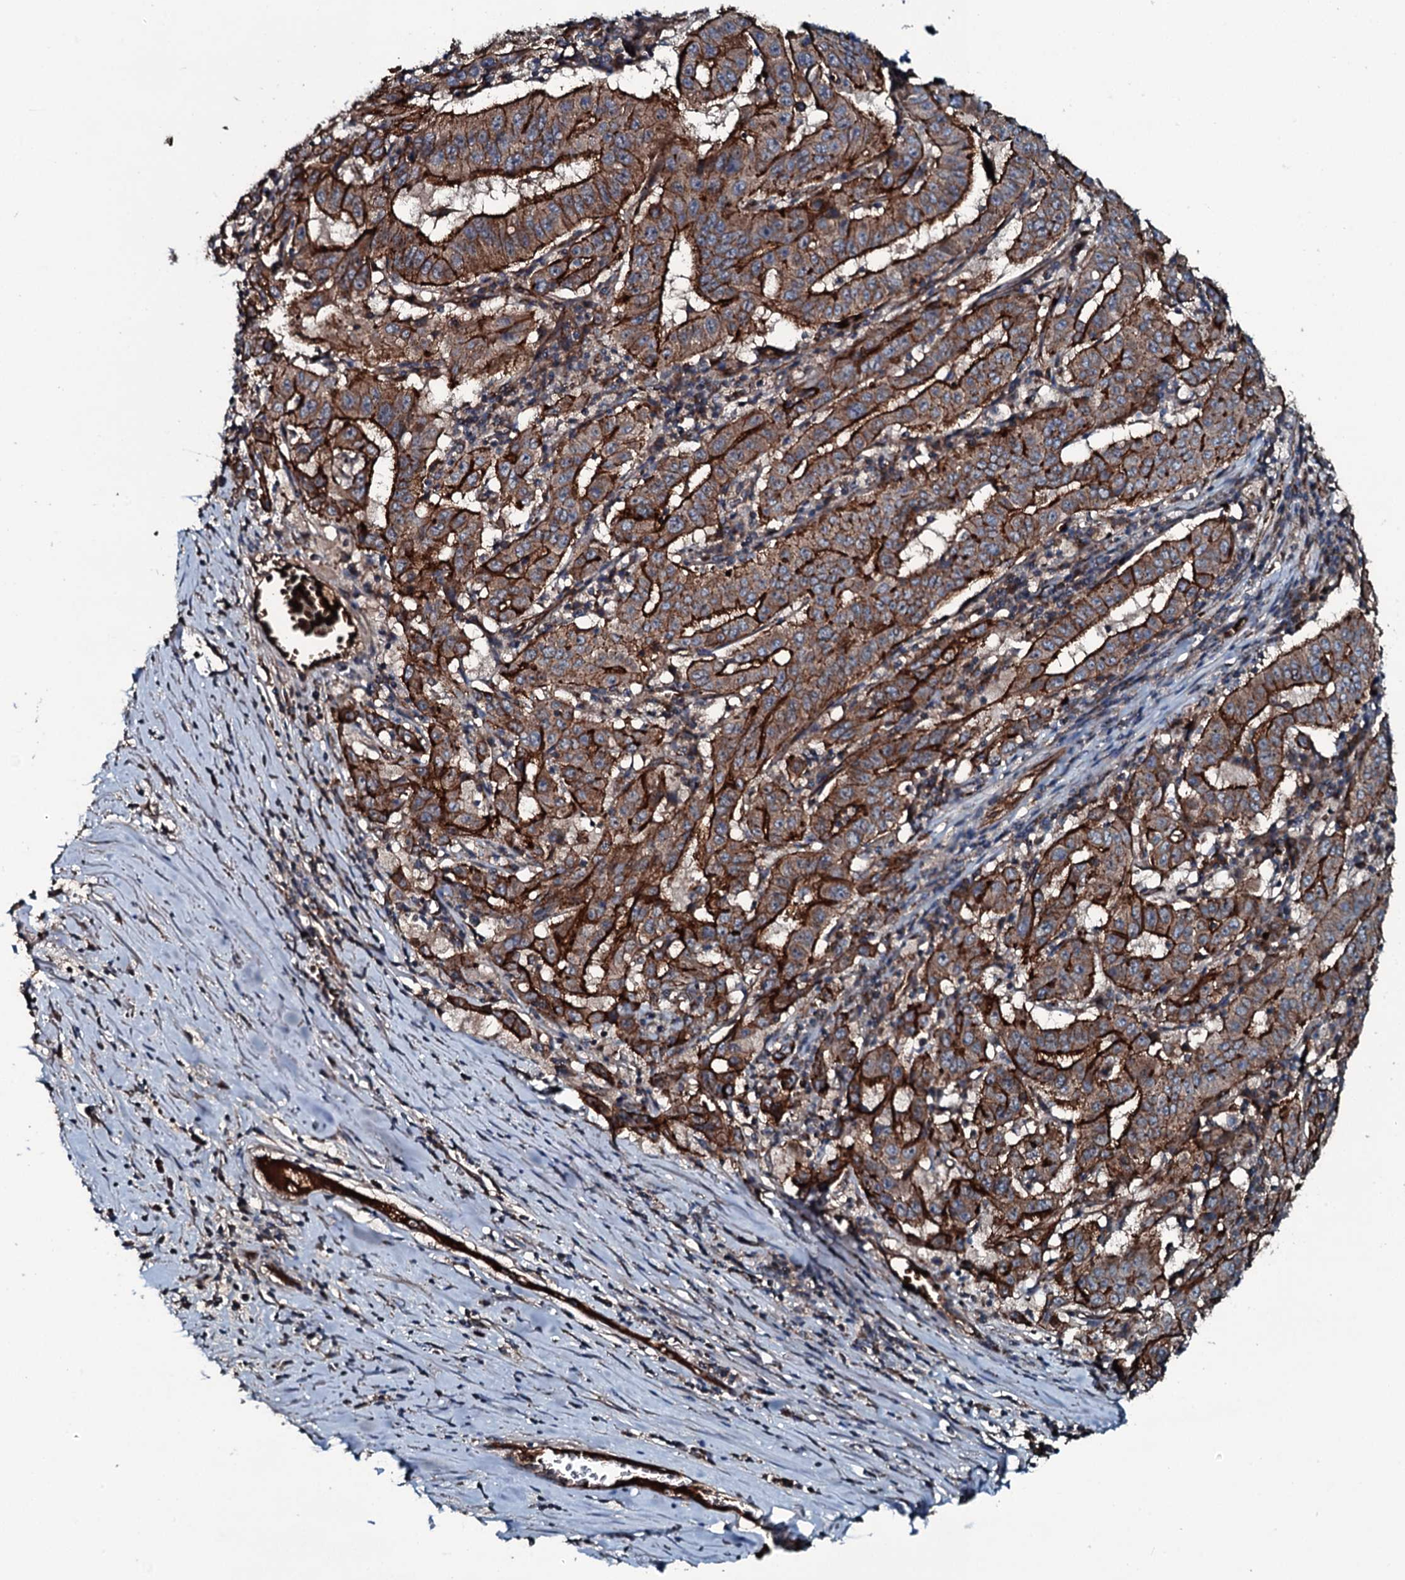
{"staining": {"intensity": "strong", "quantity": ">75%", "location": "cytoplasmic/membranous"}, "tissue": "pancreatic cancer", "cell_type": "Tumor cells", "image_type": "cancer", "snomed": [{"axis": "morphology", "description": "Adenocarcinoma, NOS"}, {"axis": "topography", "description": "Pancreas"}], "caption": "Protein staining exhibits strong cytoplasmic/membranous positivity in approximately >75% of tumor cells in pancreatic adenocarcinoma.", "gene": "TRIM7", "patient": {"sex": "male", "age": 63}}